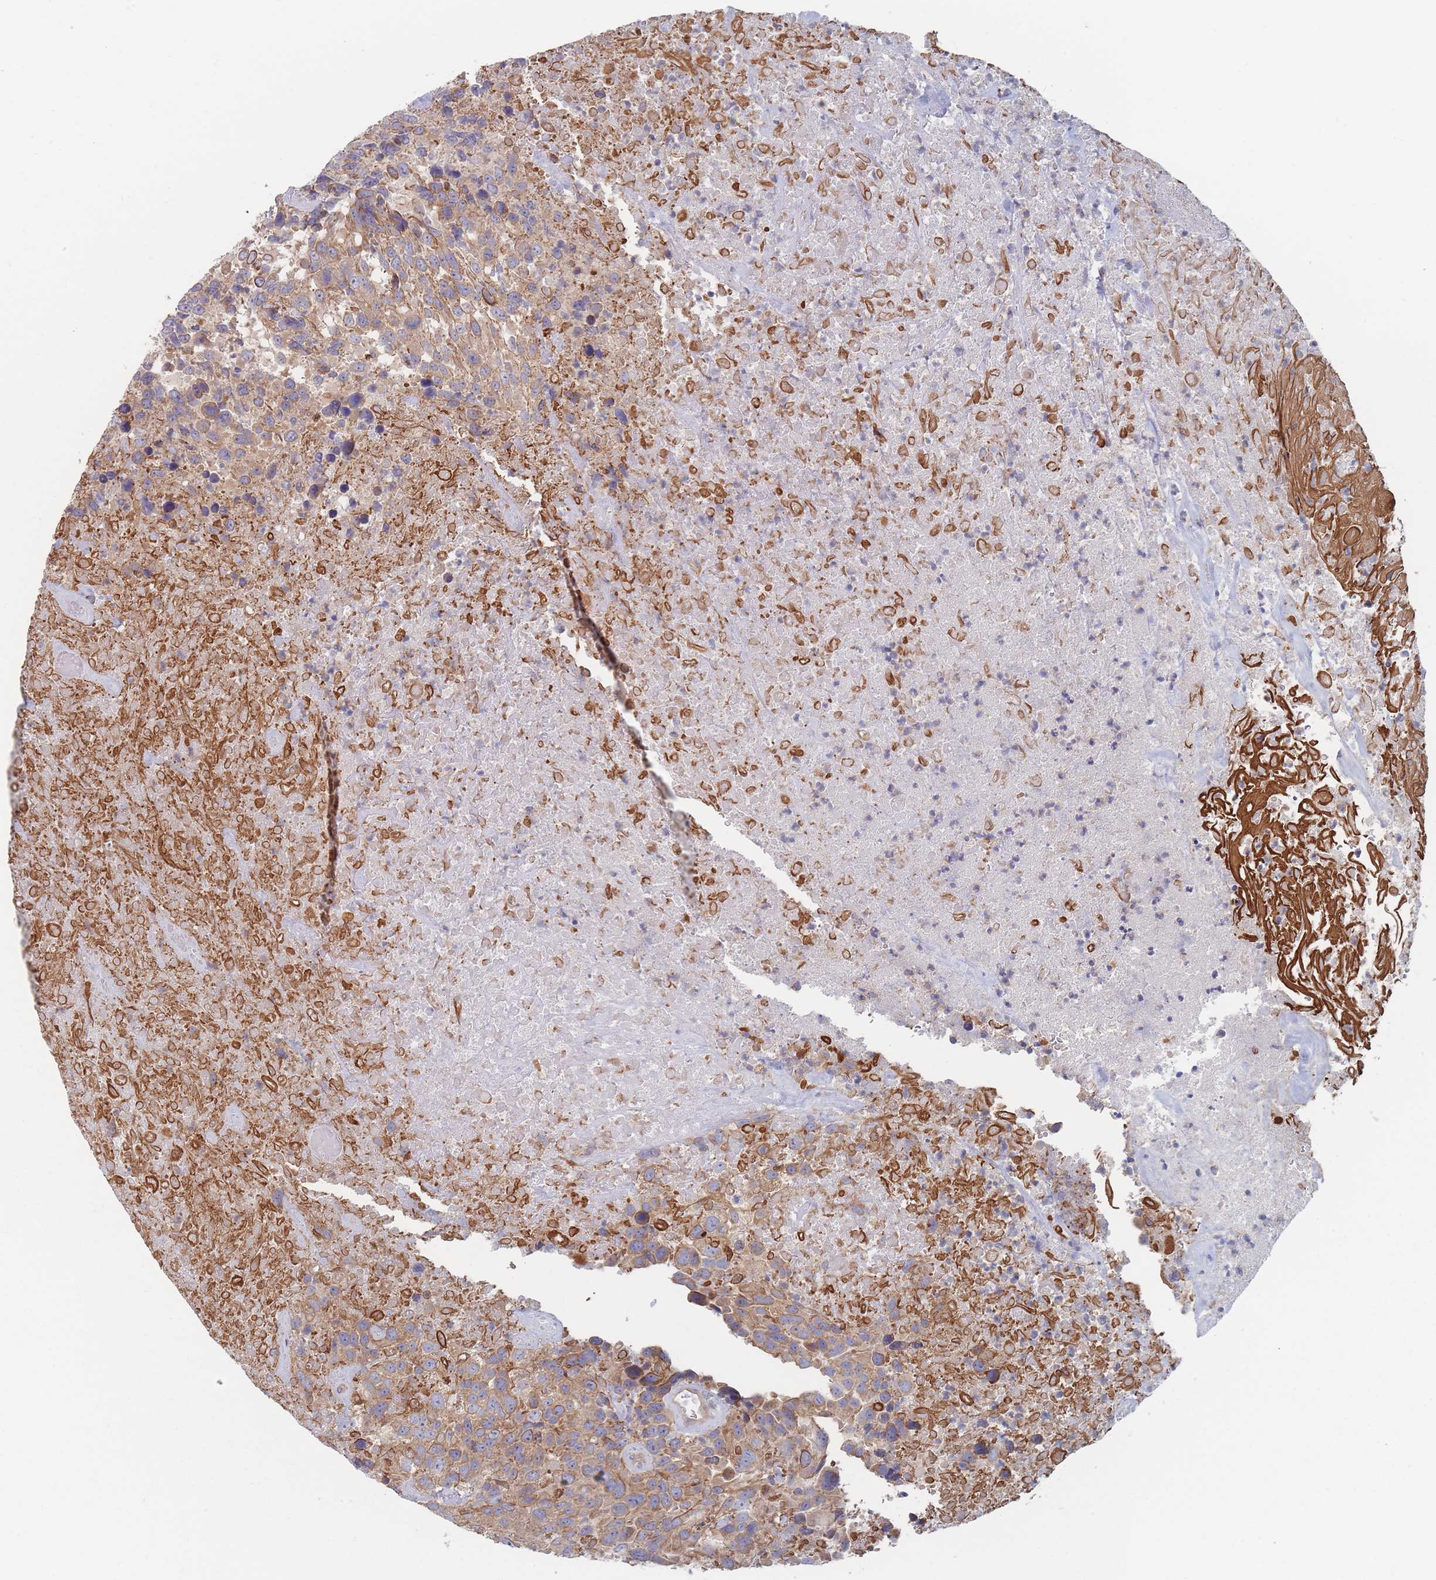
{"staining": {"intensity": "weak", "quantity": "25%-75%", "location": "cytoplasmic/membranous"}, "tissue": "urothelial cancer", "cell_type": "Tumor cells", "image_type": "cancer", "snomed": [{"axis": "morphology", "description": "Urothelial carcinoma, High grade"}, {"axis": "topography", "description": "Urinary bladder"}], "caption": "Immunohistochemistry image of human urothelial cancer stained for a protein (brown), which shows low levels of weak cytoplasmic/membranous staining in approximately 25%-75% of tumor cells.", "gene": "EFCC1", "patient": {"sex": "female", "age": 70}}